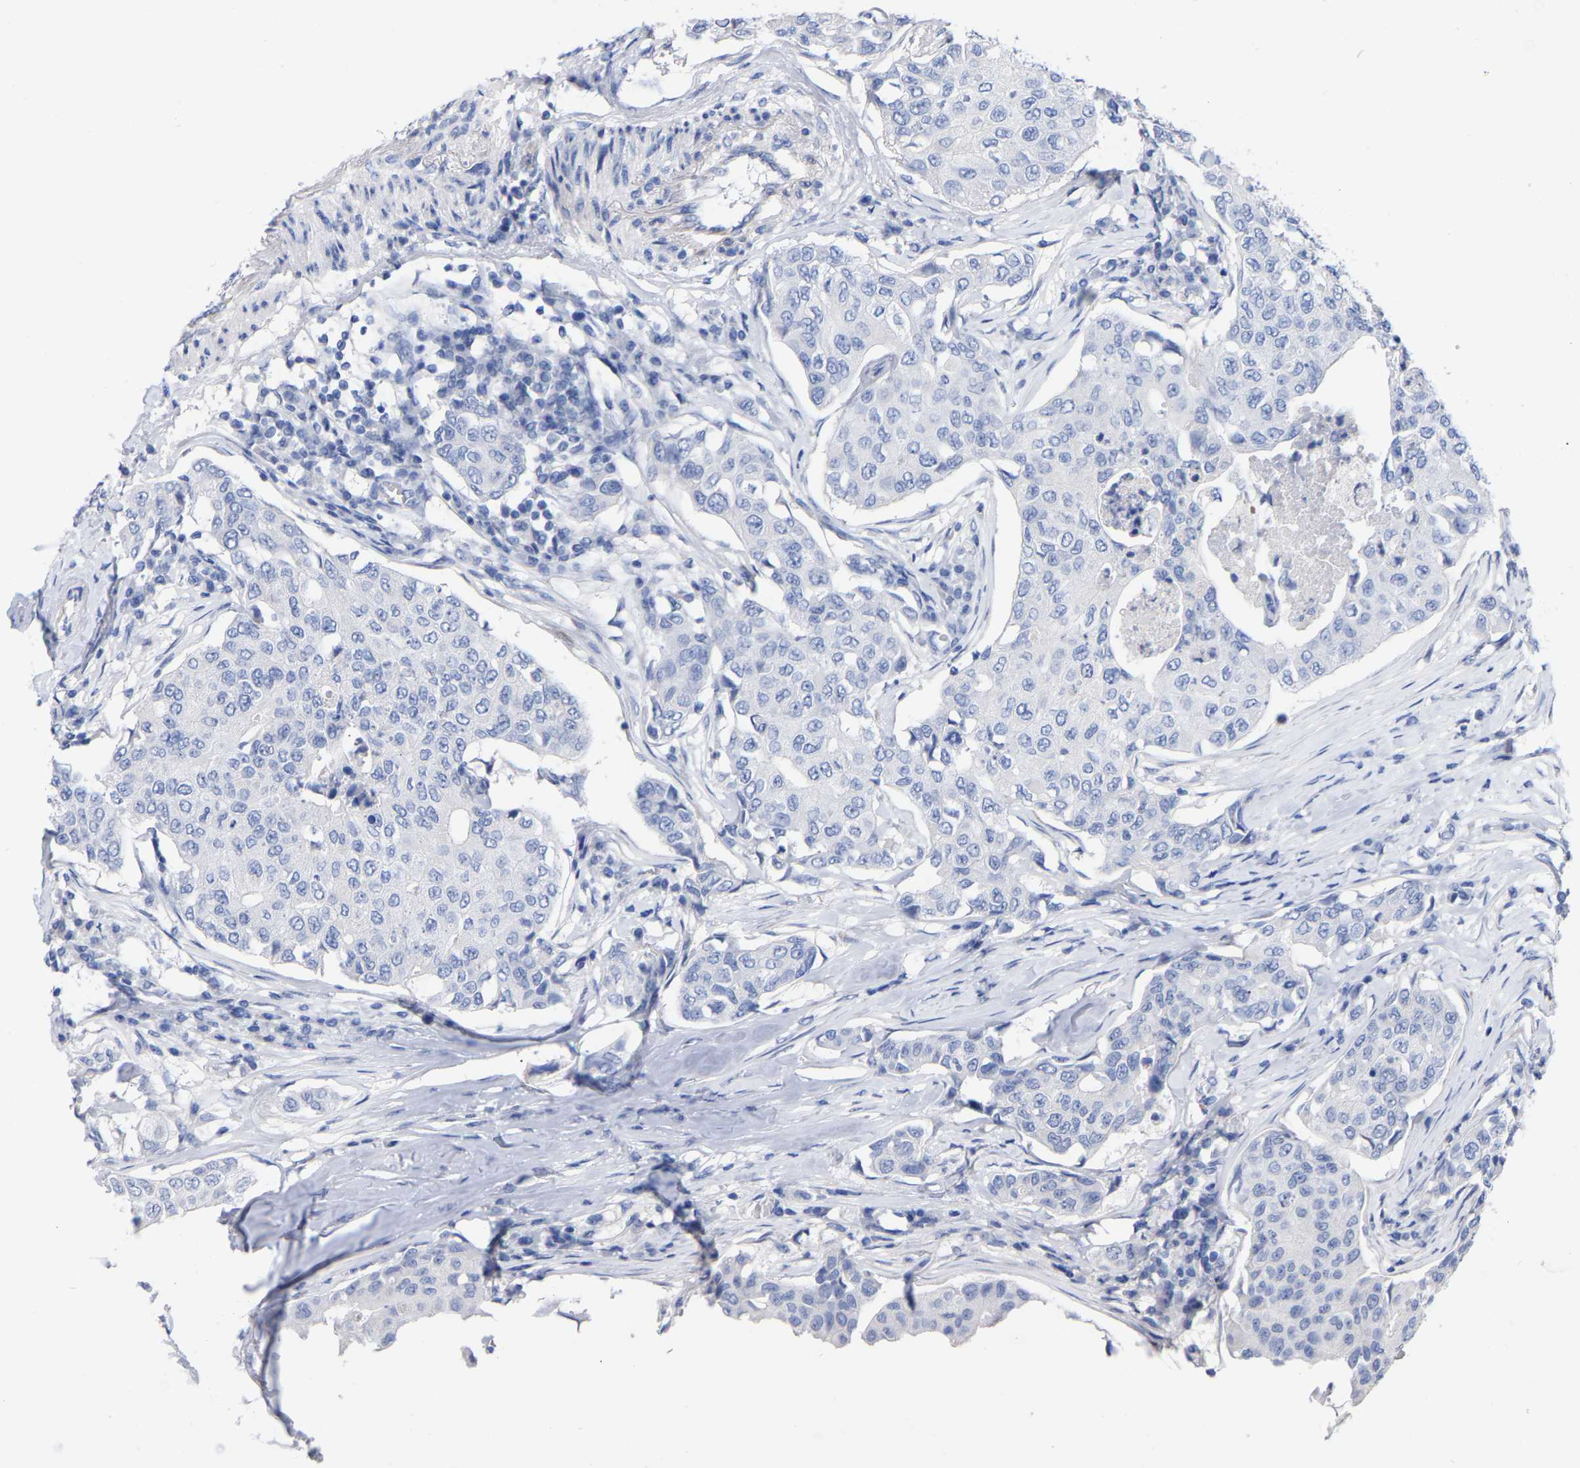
{"staining": {"intensity": "negative", "quantity": "none", "location": "none"}, "tissue": "breast cancer", "cell_type": "Tumor cells", "image_type": "cancer", "snomed": [{"axis": "morphology", "description": "Duct carcinoma"}, {"axis": "topography", "description": "Breast"}], "caption": "Tumor cells are negative for brown protein staining in breast cancer (intraductal carcinoma).", "gene": "HAPLN1", "patient": {"sex": "female", "age": 80}}